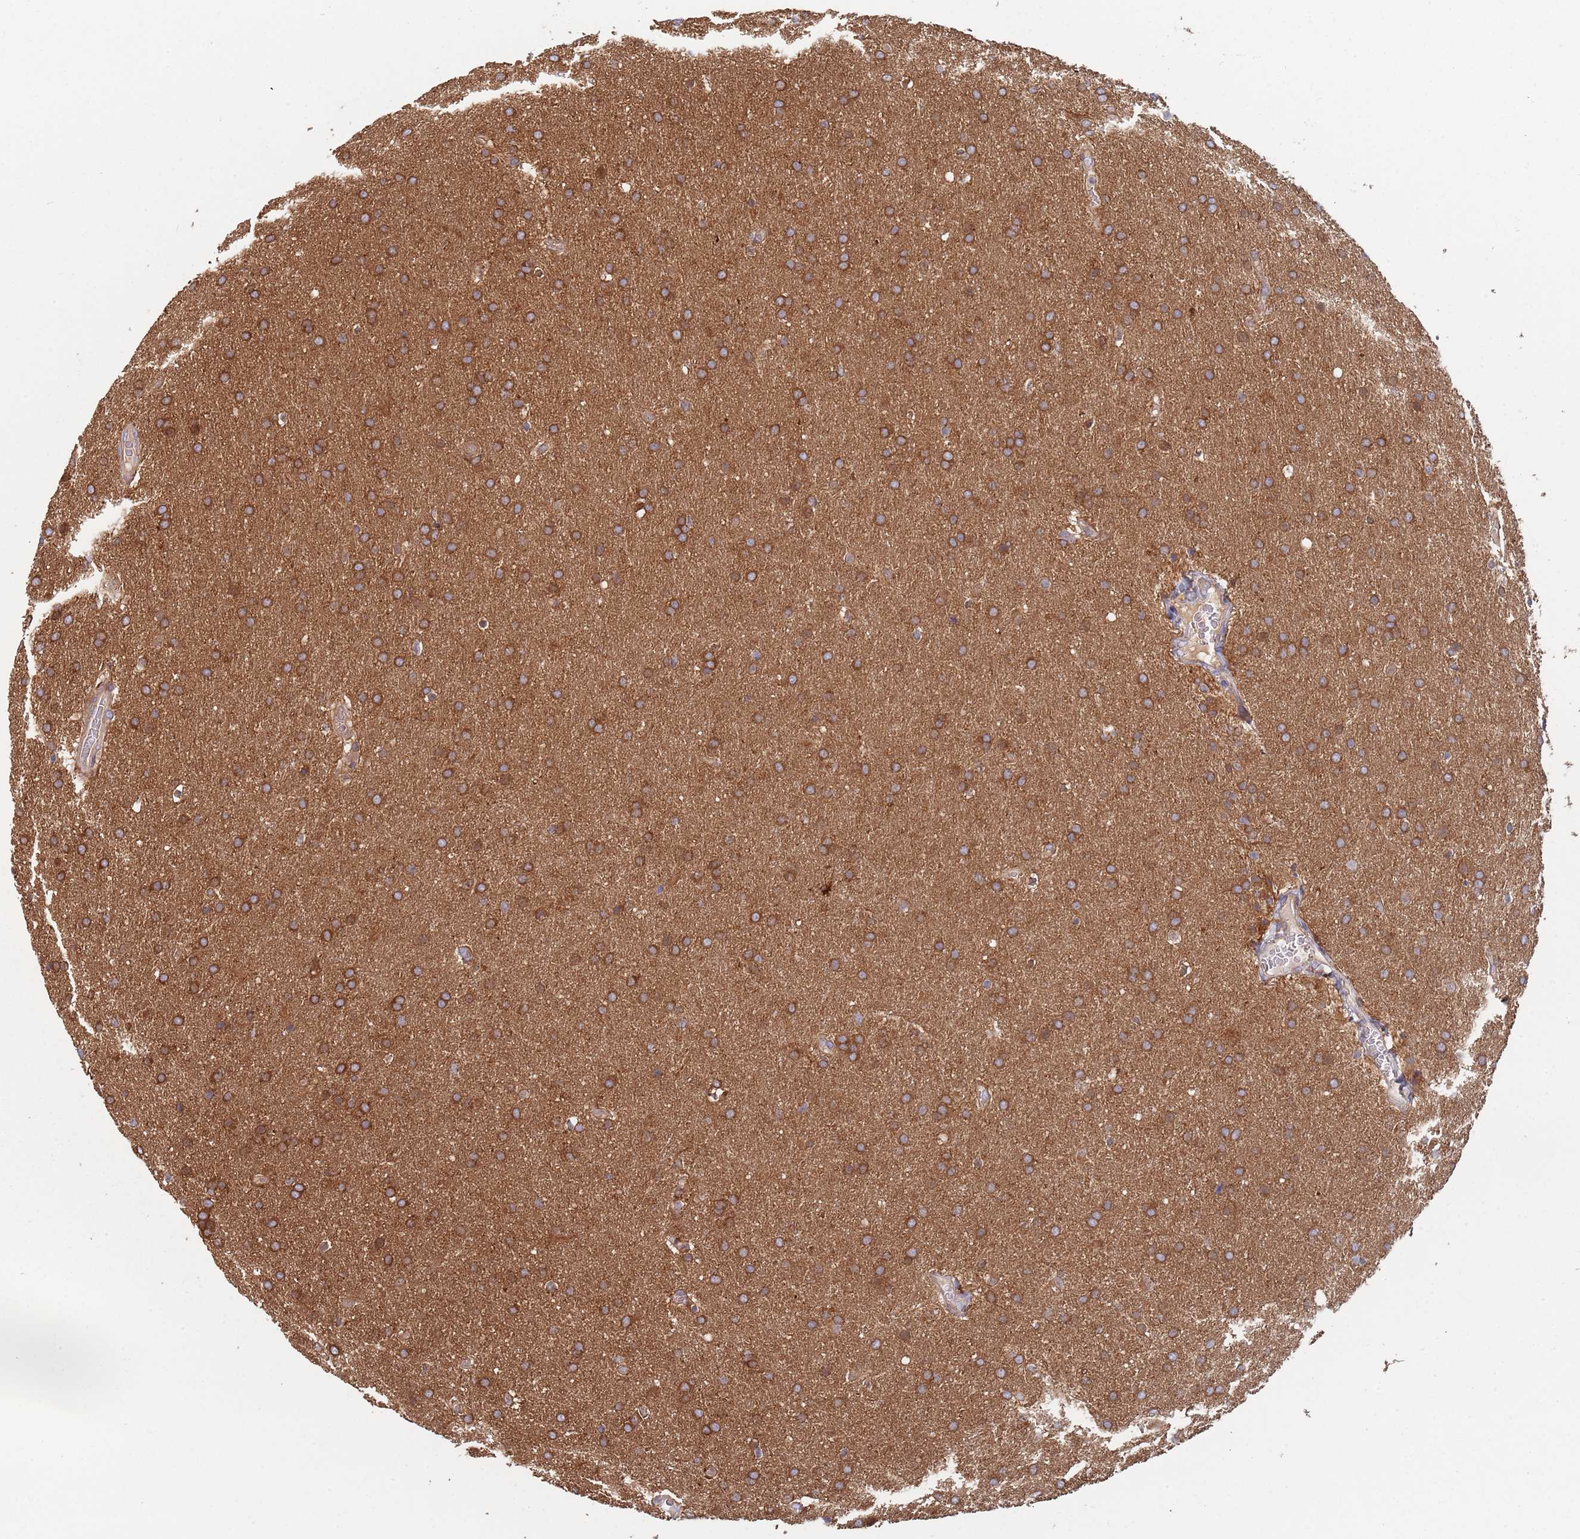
{"staining": {"intensity": "strong", "quantity": ">75%", "location": "cytoplasmic/membranous"}, "tissue": "glioma", "cell_type": "Tumor cells", "image_type": "cancer", "snomed": [{"axis": "morphology", "description": "Glioma, malignant, Low grade"}, {"axis": "topography", "description": "Brain"}], "caption": "Immunohistochemistry (IHC) of low-grade glioma (malignant) demonstrates high levels of strong cytoplasmic/membranous expression in about >75% of tumor cells.", "gene": "GDI2", "patient": {"sex": "female", "age": 32}}